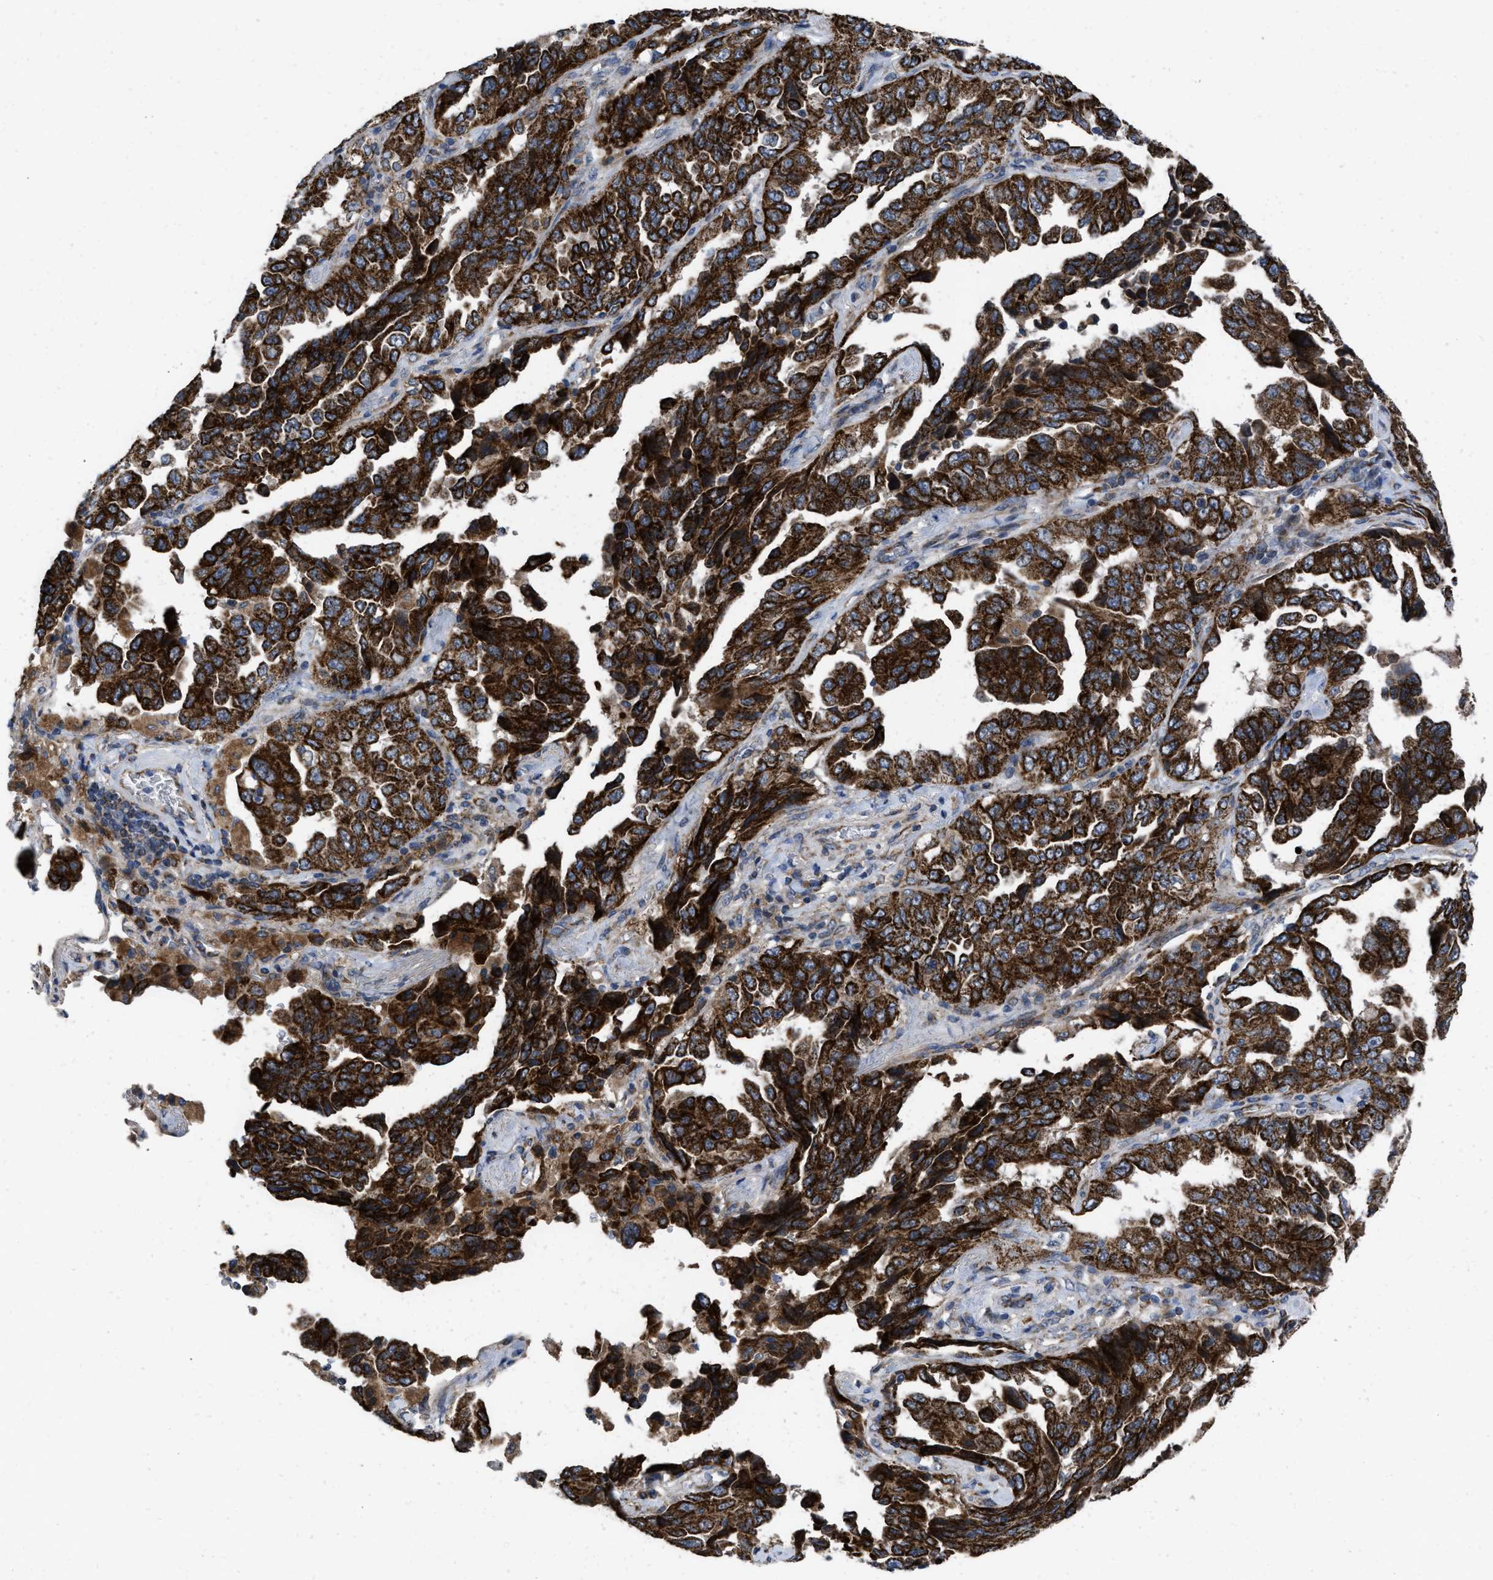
{"staining": {"intensity": "strong", "quantity": ">75%", "location": "cytoplasmic/membranous"}, "tissue": "lung cancer", "cell_type": "Tumor cells", "image_type": "cancer", "snomed": [{"axis": "morphology", "description": "Adenocarcinoma, NOS"}, {"axis": "topography", "description": "Lung"}], "caption": "A high amount of strong cytoplasmic/membranous positivity is appreciated in about >75% of tumor cells in adenocarcinoma (lung) tissue. The protein of interest is stained brown, and the nuclei are stained in blue (DAB (3,3'-diaminobenzidine) IHC with brightfield microscopy, high magnification).", "gene": "AKAP1", "patient": {"sex": "female", "age": 51}}